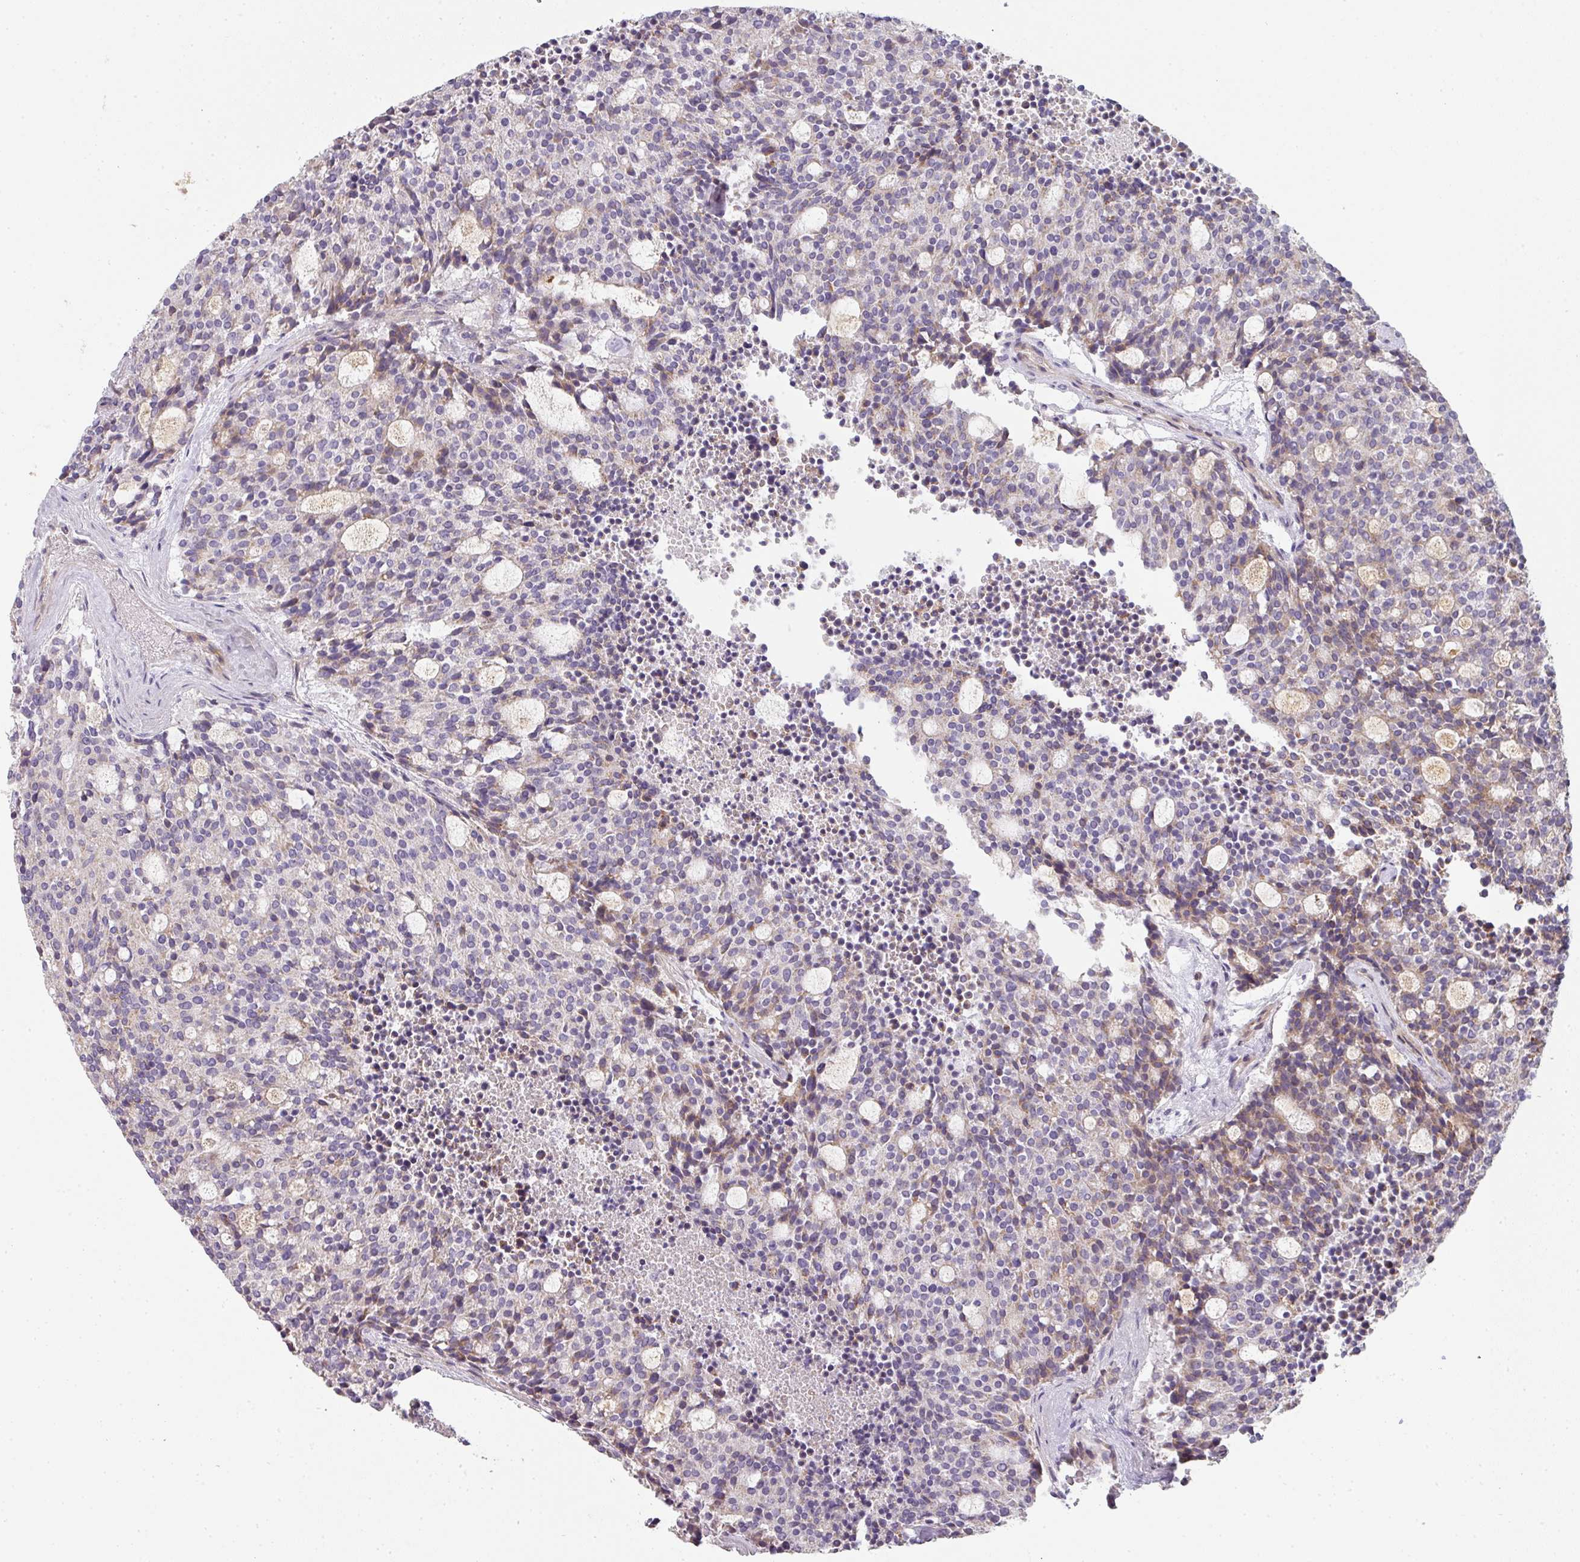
{"staining": {"intensity": "weak", "quantity": "<25%", "location": "cytoplasmic/membranous"}, "tissue": "carcinoid", "cell_type": "Tumor cells", "image_type": "cancer", "snomed": [{"axis": "morphology", "description": "Carcinoid, malignant, NOS"}, {"axis": "topography", "description": "Pancreas"}], "caption": "Immunohistochemical staining of carcinoid displays no significant staining in tumor cells.", "gene": "PCDH1", "patient": {"sex": "female", "age": 54}}